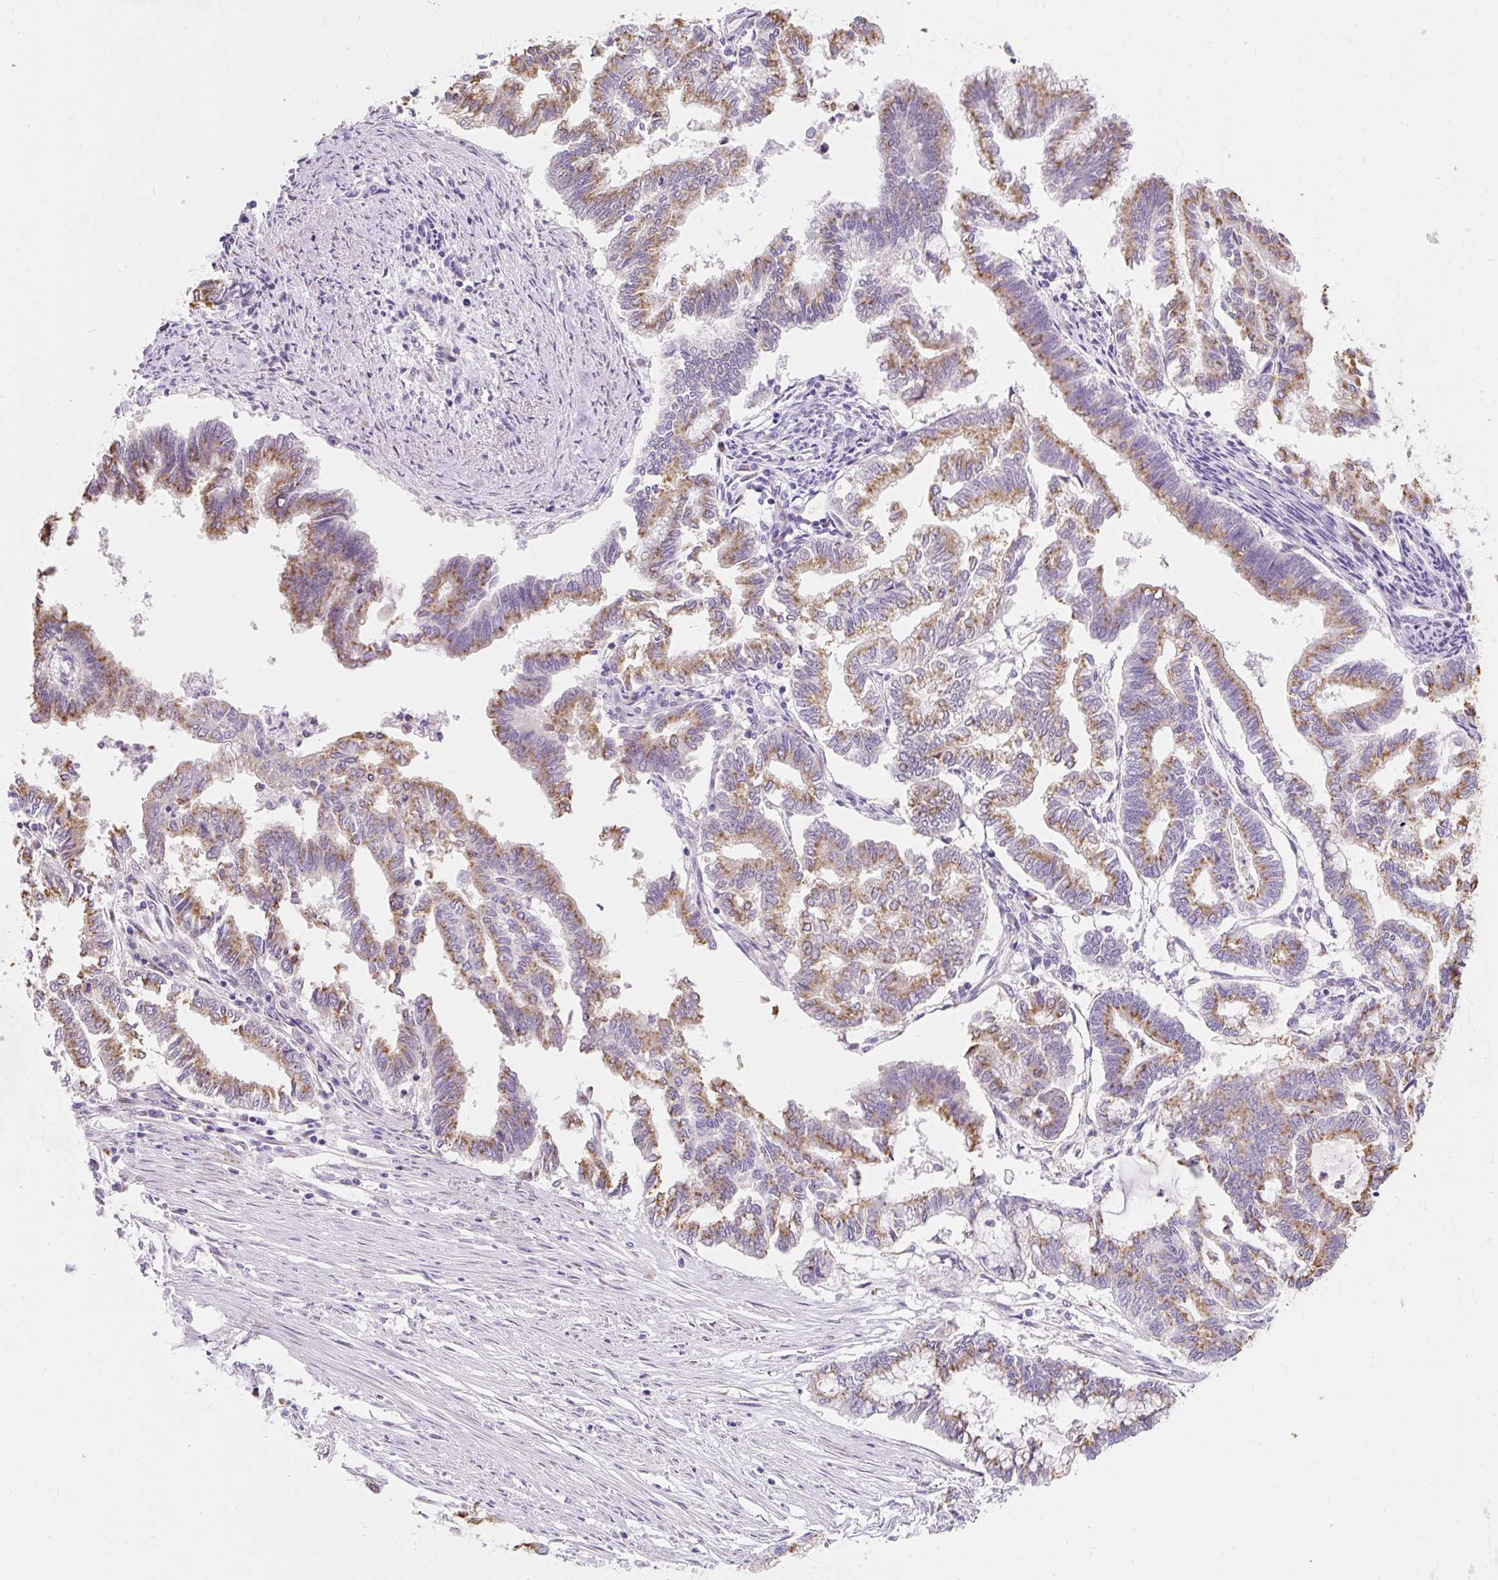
{"staining": {"intensity": "moderate", "quantity": ">75%", "location": "cytoplasmic/membranous"}, "tissue": "endometrial cancer", "cell_type": "Tumor cells", "image_type": "cancer", "snomed": [{"axis": "morphology", "description": "Adenocarcinoma, NOS"}, {"axis": "topography", "description": "Endometrium"}], "caption": "Adenocarcinoma (endometrial) stained with a protein marker shows moderate staining in tumor cells.", "gene": "DTX4", "patient": {"sex": "female", "age": 79}}